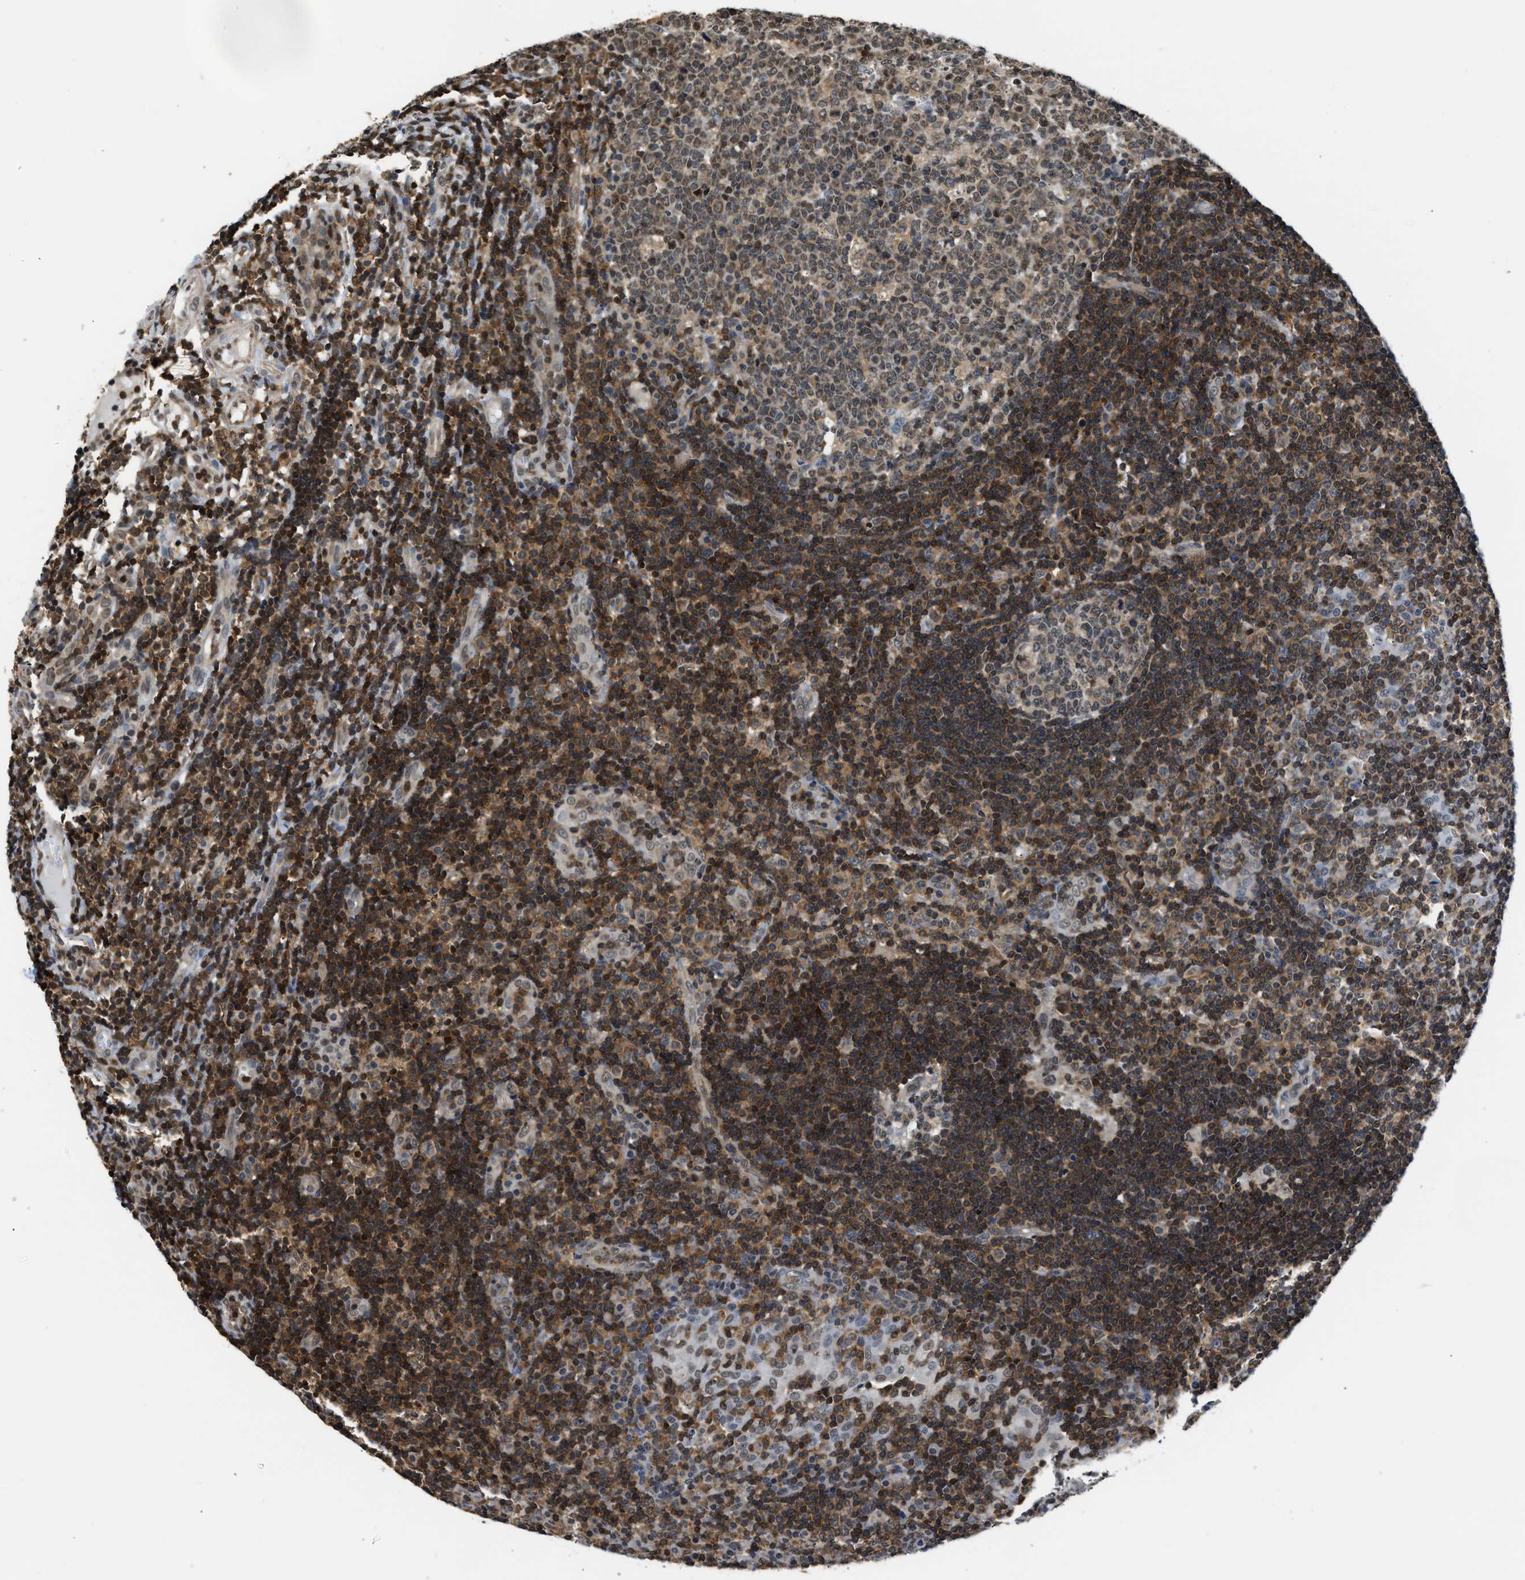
{"staining": {"intensity": "weak", "quantity": ">75%", "location": "cytoplasmic/membranous"}, "tissue": "tonsil", "cell_type": "Germinal center cells", "image_type": "normal", "snomed": [{"axis": "morphology", "description": "Normal tissue, NOS"}, {"axis": "topography", "description": "Tonsil"}], "caption": "Germinal center cells demonstrate low levels of weak cytoplasmic/membranous expression in about >75% of cells in benign human tonsil.", "gene": "STK10", "patient": {"sex": "female", "age": 40}}